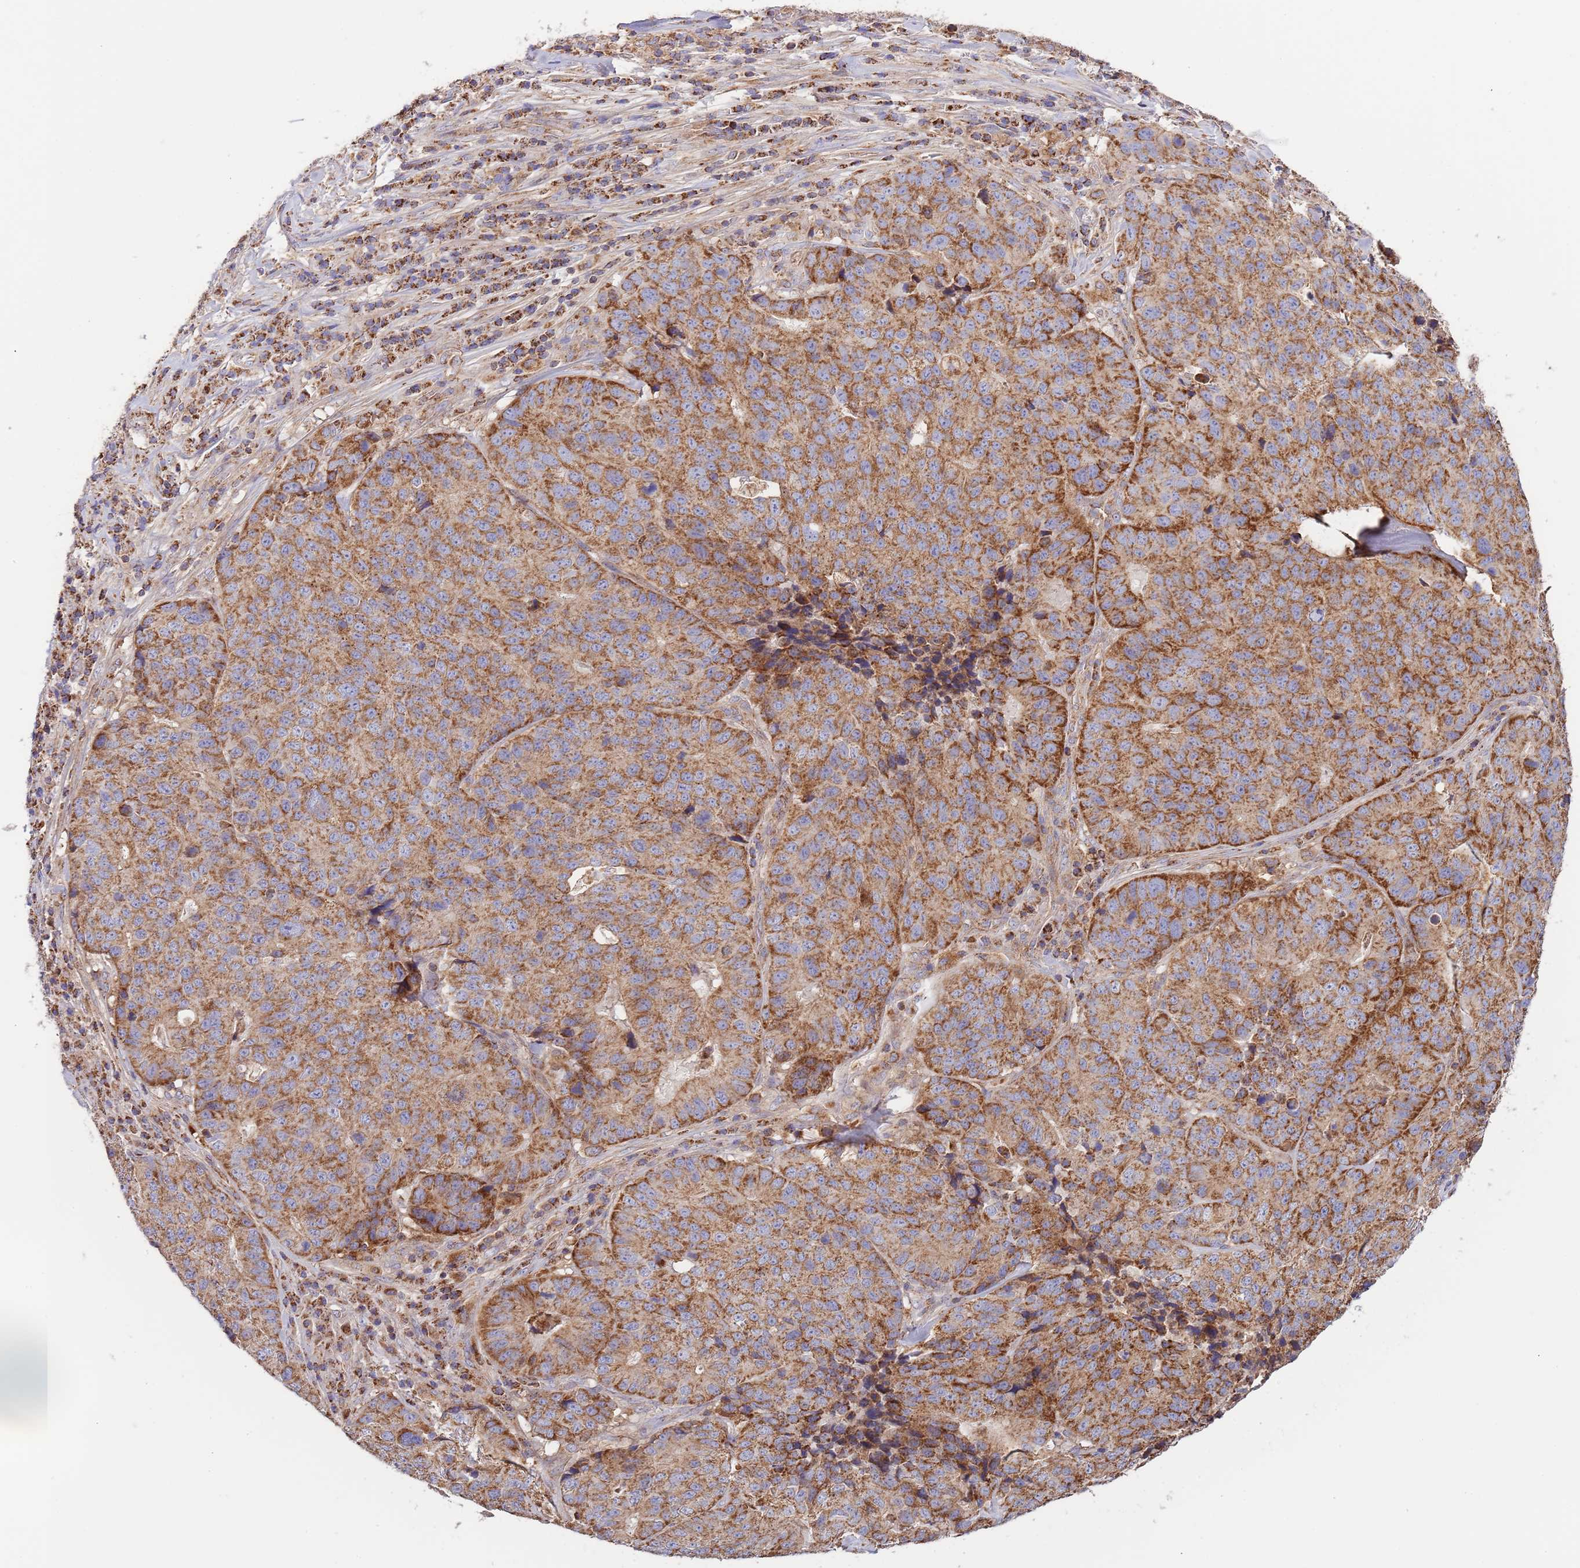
{"staining": {"intensity": "strong", "quantity": ">75%", "location": "cytoplasmic/membranous"}, "tissue": "stomach cancer", "cell_type": "Tumor cells", "image_type": "cancer", "snomed": [{"axis": "morphology", "description": "Adenocarcinoma, NOS"}, {"axis": "topography", "description": "Stomach"}], "caption": "Immunohistochemical staining of stomach cancer exhibits strong cytoplasmic/membranous protein expression in approximately >75% of tumor cells.", "gene": "DNAJA3", "patient": {"sex": "male", "age": 71}}